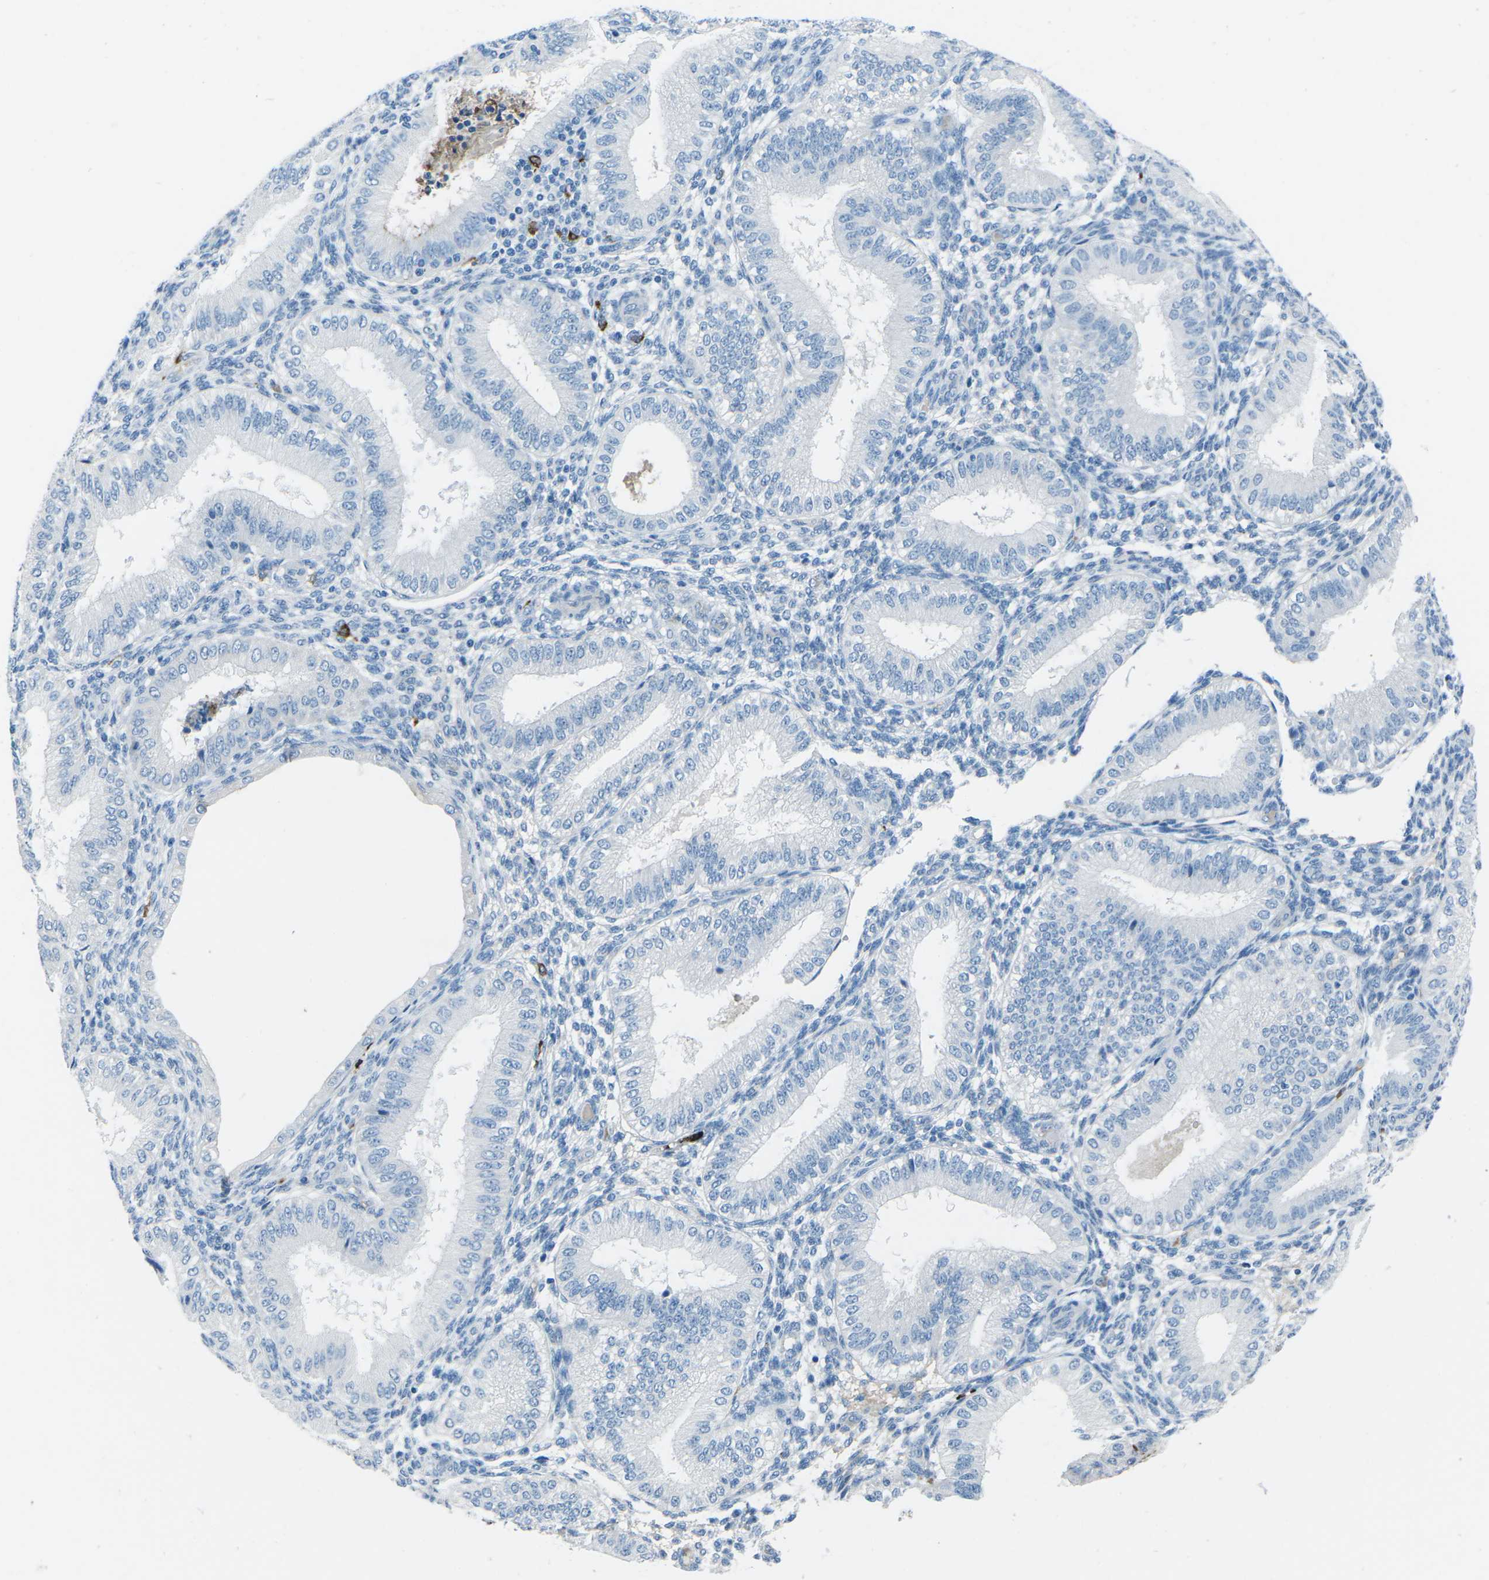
{"staining": {"intensity": "negative", "quantity": "none", "location": "none"}, "tissue": "endometrium", "cell_type": "Cells in endometrial stroma", "image_type": "normal", "snomed": [{"axis": "morphology", "description": "Normal tissue, NOS"}, {"axis": "topography", "description": "Endometrium"}], "caption": "Endometrium stained for a protein using immunohistochemistry demonstrates no expression cells in endometrial stroma.", "gene": "FCN1", "patient": {"sex": "female", "age": 39}}